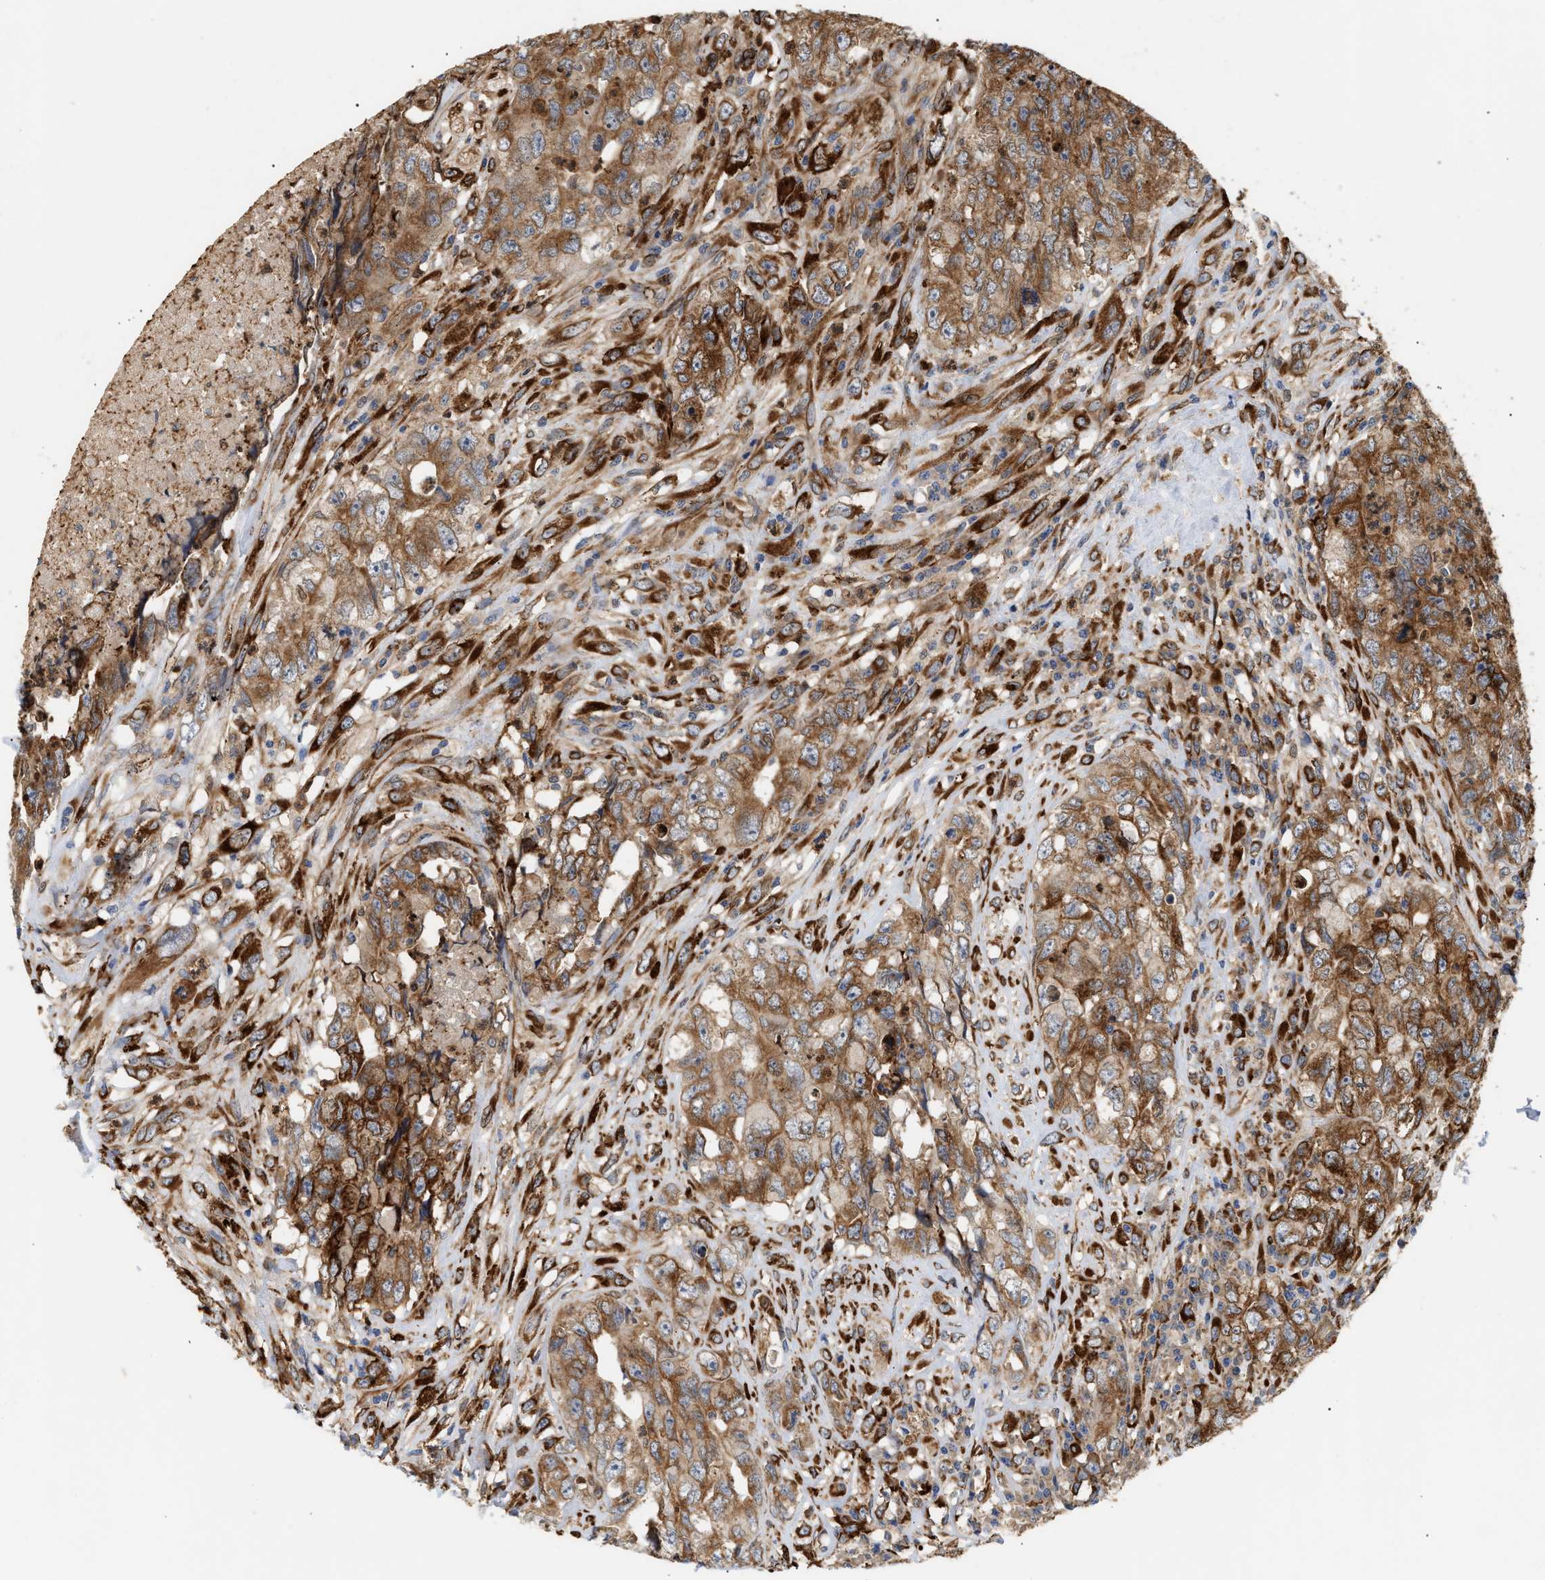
{"staining": {"intensity": "moderate", "quantity": ">75%", "location": "cytoplasmic/membranous"}, "tissue": "testis cancer", "cell_type": "Tumor cells", "image_type": "cancer", "snomed": [{"axis": "morphology", "description": "Carcinoma, Embryonal, NOS"}, {"axis": "topography", "description": "Testis"}], "caption": "The image demonstrates a brown stain indicating the presence of a protein in the cytoplasmic/membranous of tumor cells in testis cancer.", "gene": "PLCD1", "patient": {"sex": "male", "age": 32}}